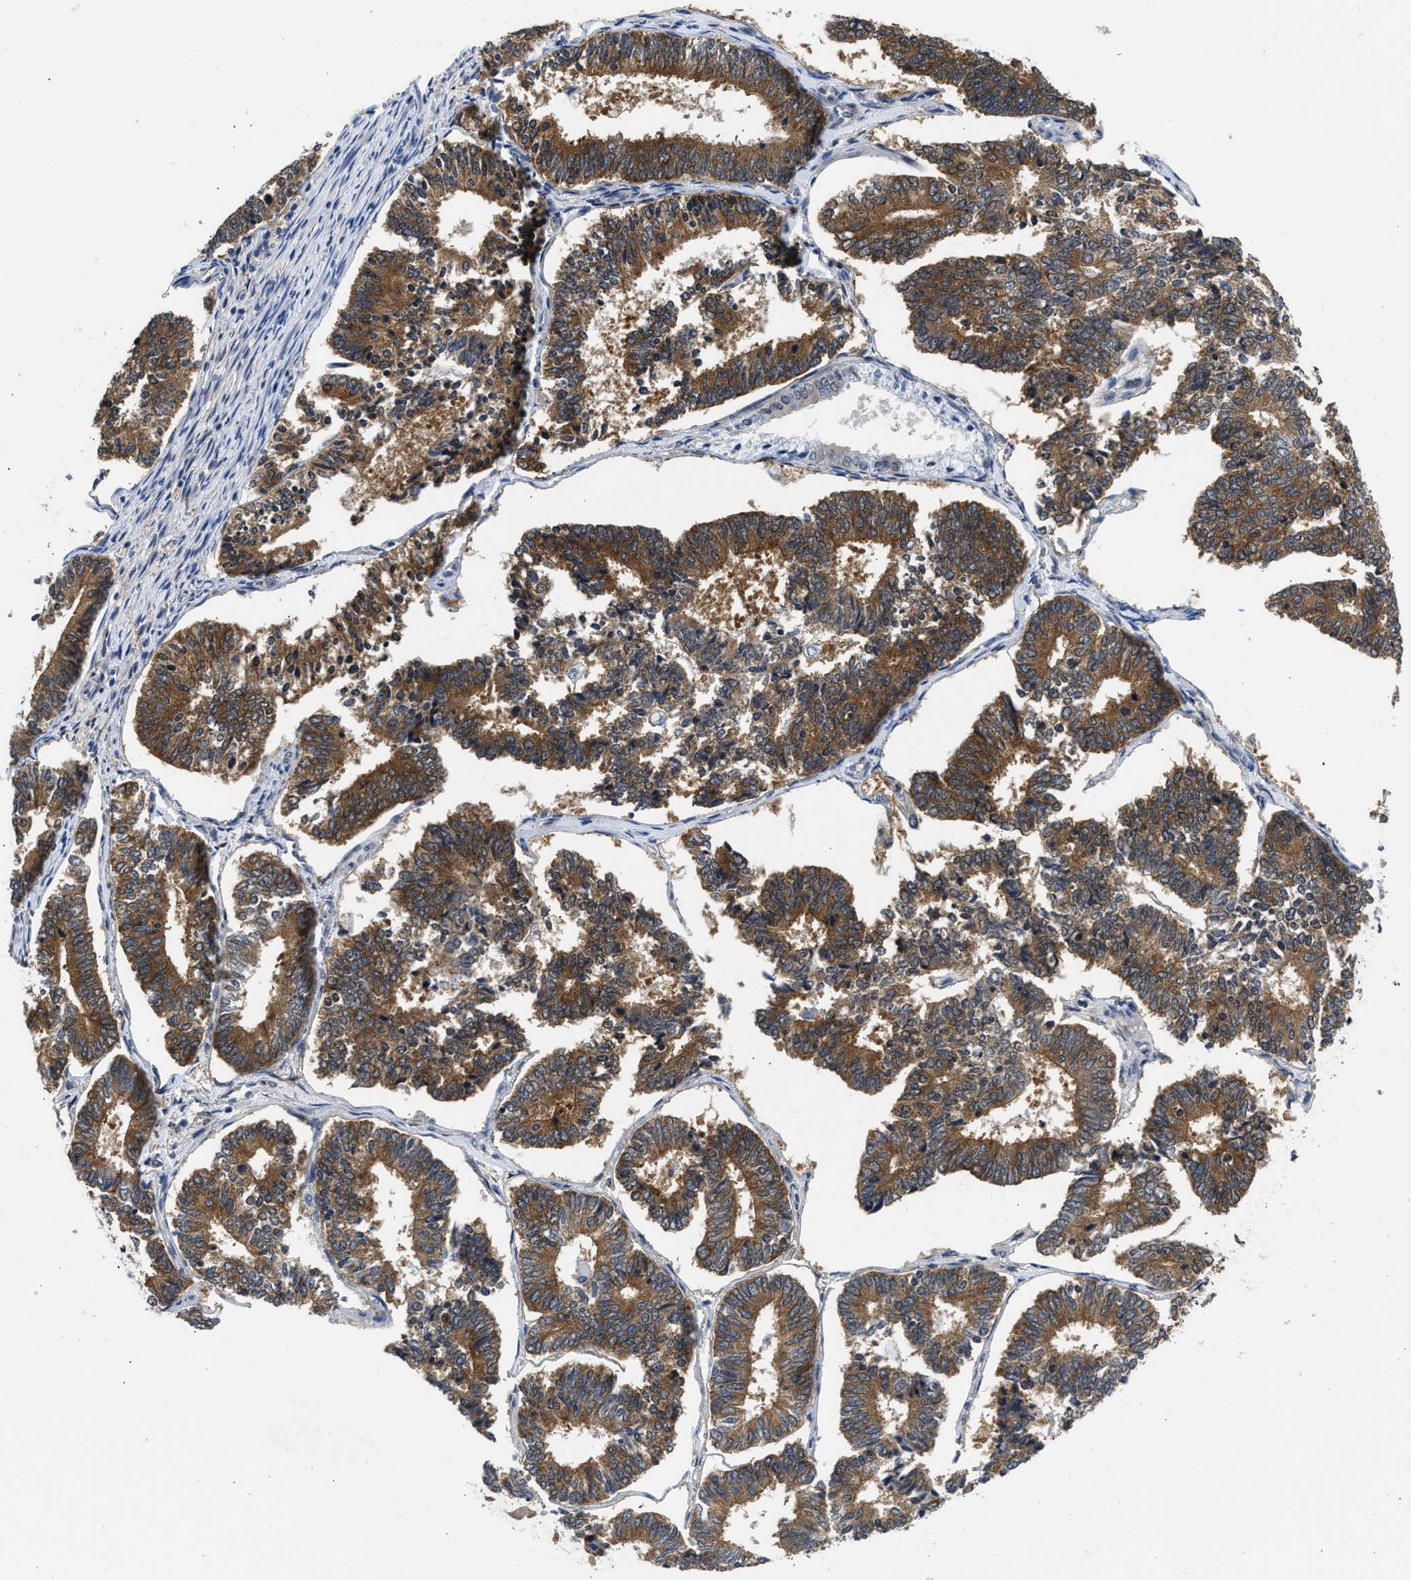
{"staining": {"intensity": "strong", "quantity": ">75%", "location": "cytoplasmic/membranous"}, "tissue": "endometrial cancer", "cell_type": "Tumor cells", "image_type": "cancer", "snomed": [{"axis": "morphology", "description": "Adenocarcinoma, NOS"}, {"axis": "topography", "description": "Endometrium"}], "caption": "A photomicrograph of endometrial adenocarcinoma stained for a protein demonstrates strong cytoplasmic/membranous brown staining in tumor cells.", "gene": "XPO5", "patient": {"sex": "female", "age": 70}}